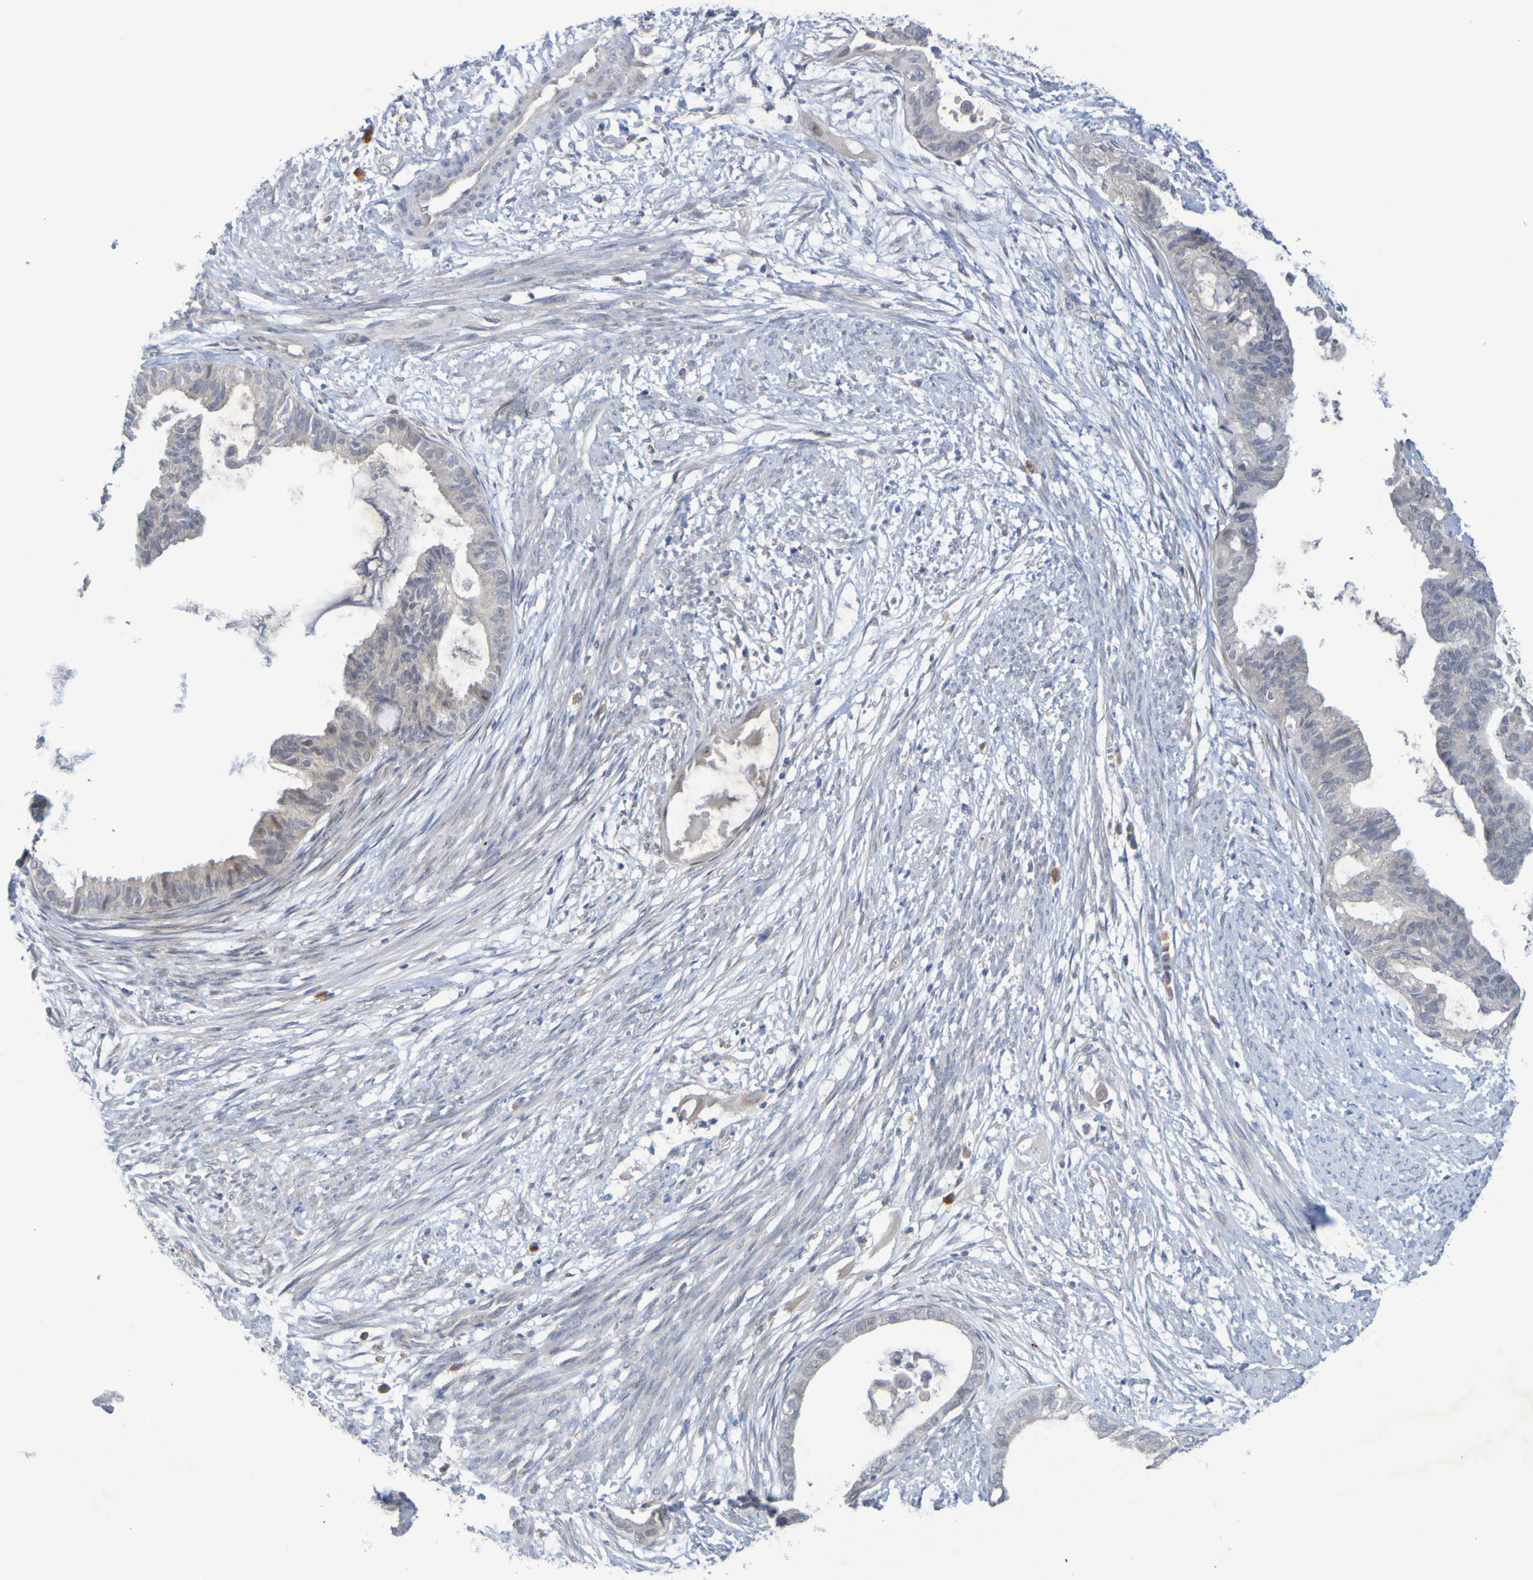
{"staining": {"intensity": "weak", "quantity": "<25%", "location": "cytoplasmic/membranous"}, "tissue": "cervical cancer", "cell_type": "Tumor cells", "image_type": "cancer", "snomed": [{"axis": "morphology", "description": "Normal tissue, NOS"}, {"axis": "morphology", "description": "Adenocarcinoma, NOS"}, {"axis": "topography", "description": "Cervix"}, {"axis": "topography", "description": "Endometrium"}], "caption": "Immunohistochemical staining of human cervical cancer (adenocarcinoma) shows no significant staining in tumor cells.", "gene": "LILRB5", "patient": {"sex": "female", "age": 86}}